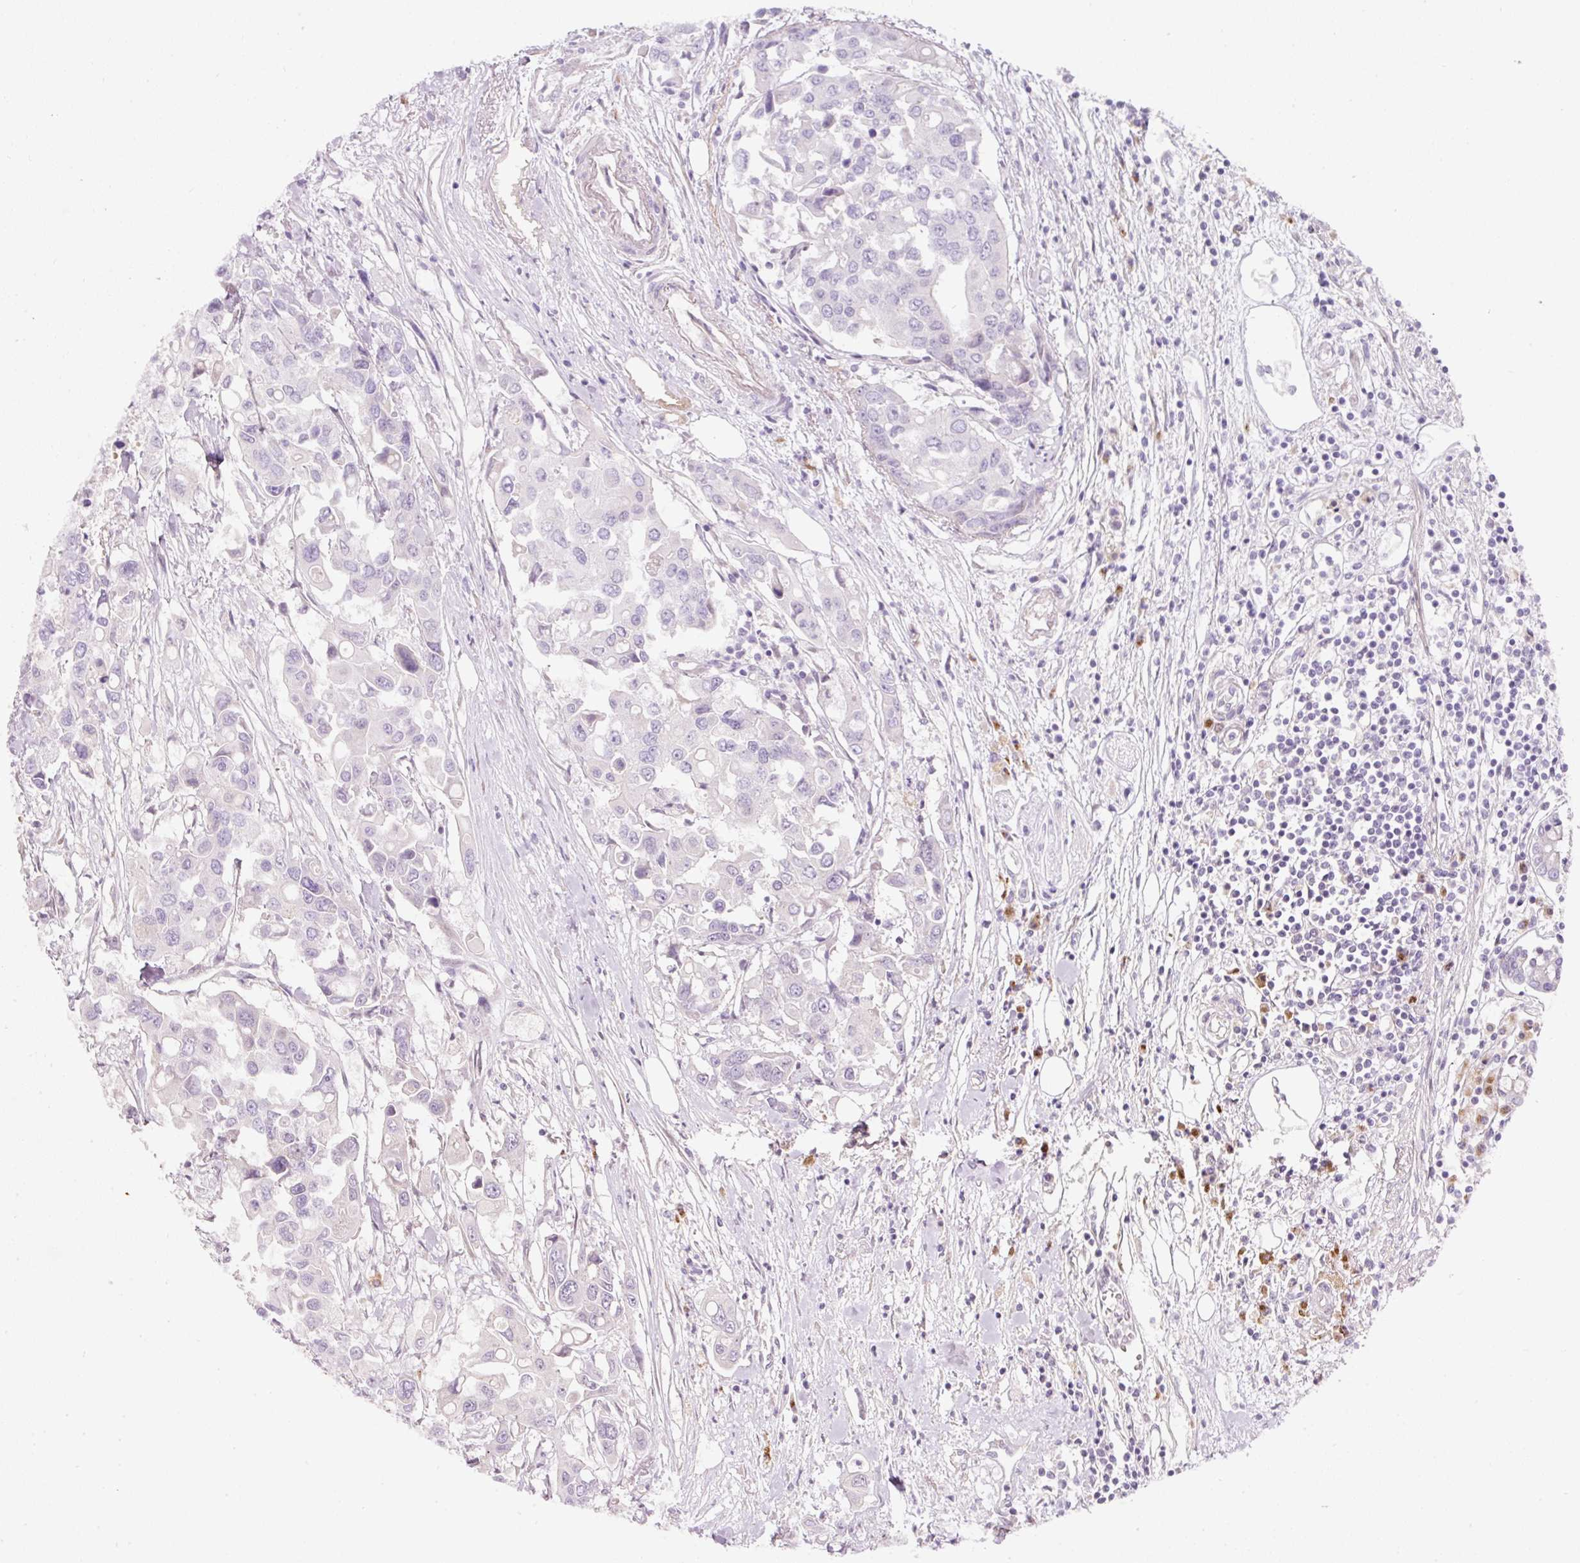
{"staining": {"intensity": "negative", "quantity": "none", "location": "none"}, "tissue": "colorectal cancer", "cell_type": "Tumor cells", "image_type": "cancer", "snomed": [{"axis": "morphology", "description": "Adenocarcinoma, NOS"}, {"axis": "topography", "description": "Colon"}], "caption": "Immunohistochemical staining of human adenocarcinoma (colorectal) shows no significant positivity in tumor cells.", "gene": "NBPF11", "patient": {"sex": "male", "age": 77}}